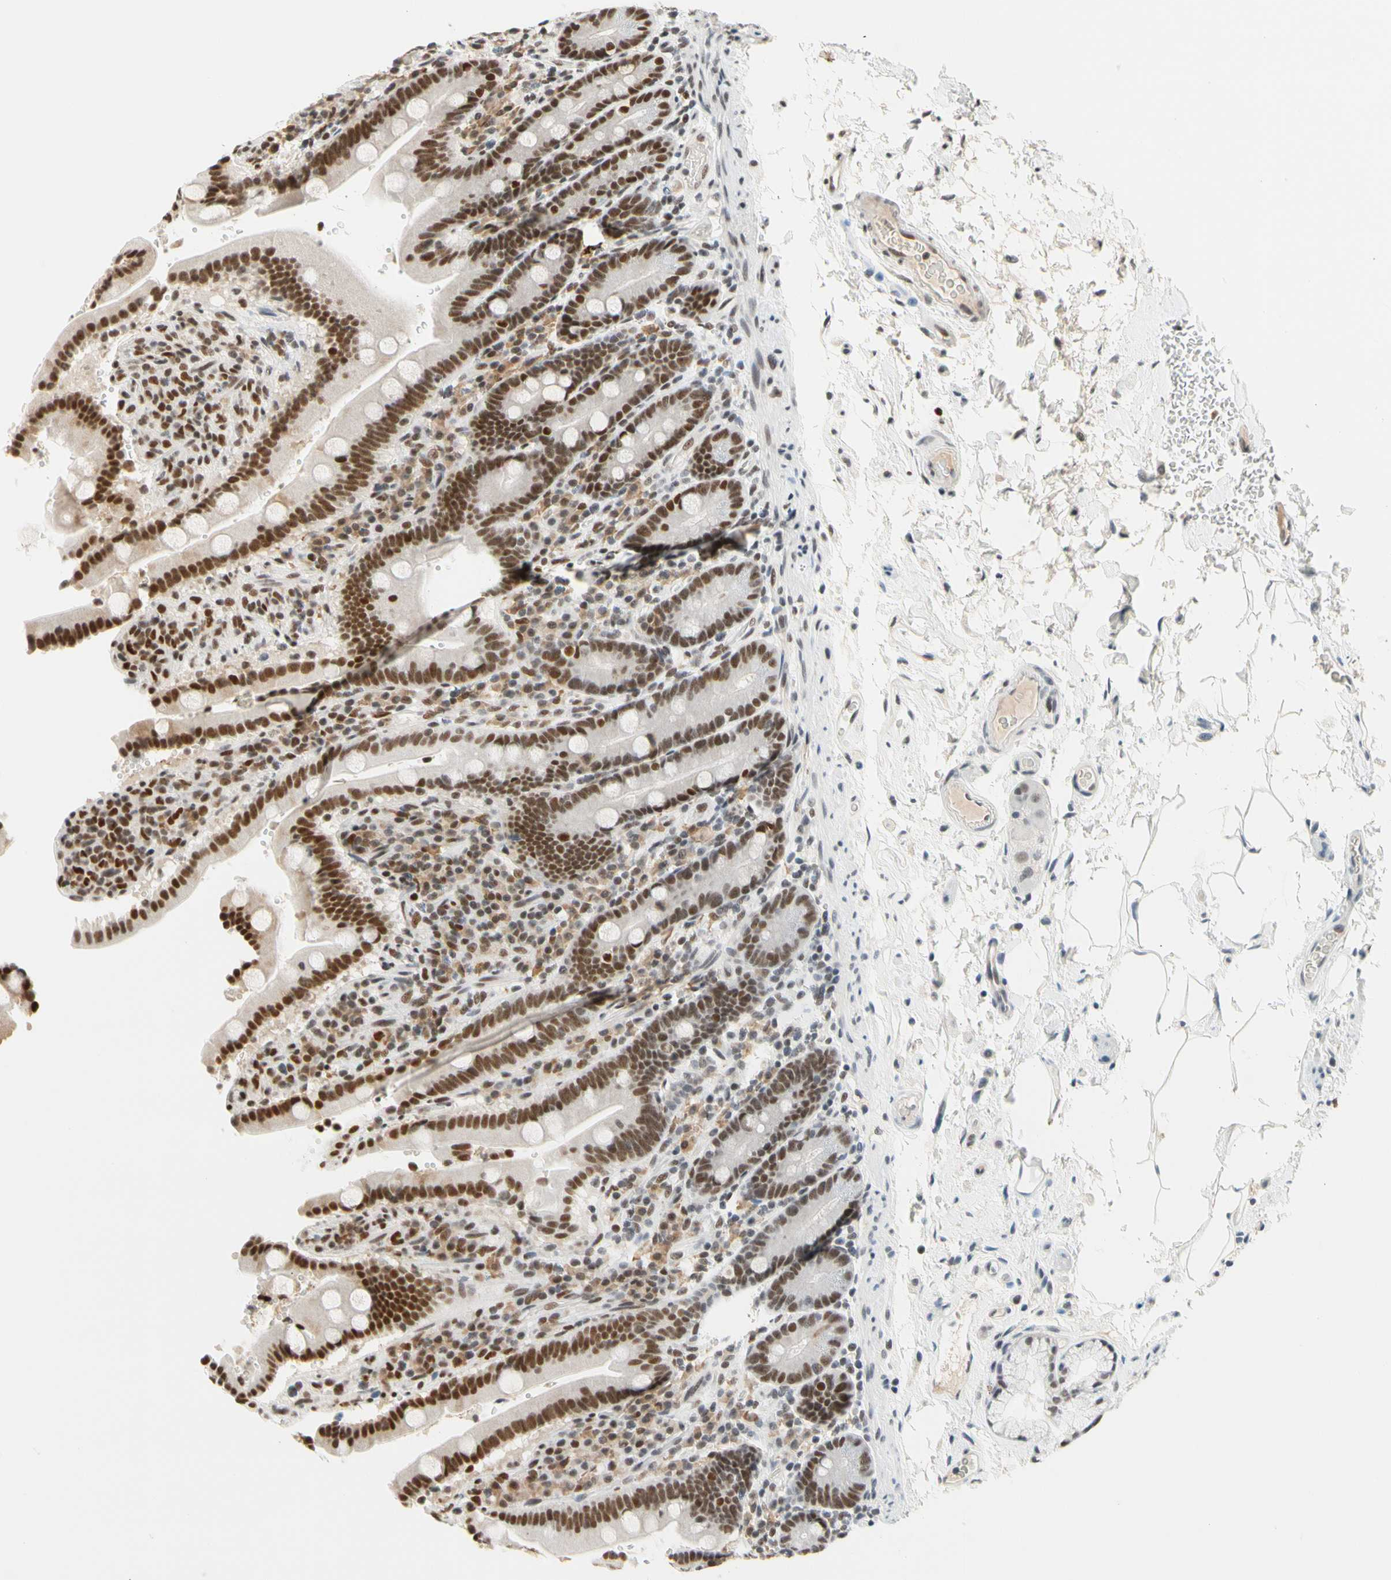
{"staining": {"intensity": "strong", "quantity": ">75%", "location": "nuclear"}, "tissue": "duodenum", "cell_type": "Glandular cells", "image_type": "normal", "snomed": [{"axis": "morphology", "description": "Normal tissue, NOS"}, {"axis": "topography", "description": "Small intestine, NOS"}], "caption": "This is a photomicrograph of immunohistochemistry staining of benign duodenum, which shows strong expression in the nuclear of glandular cells.", "gene": "ZSCAN16", "patient": {"sex": "female", "age": 71}}